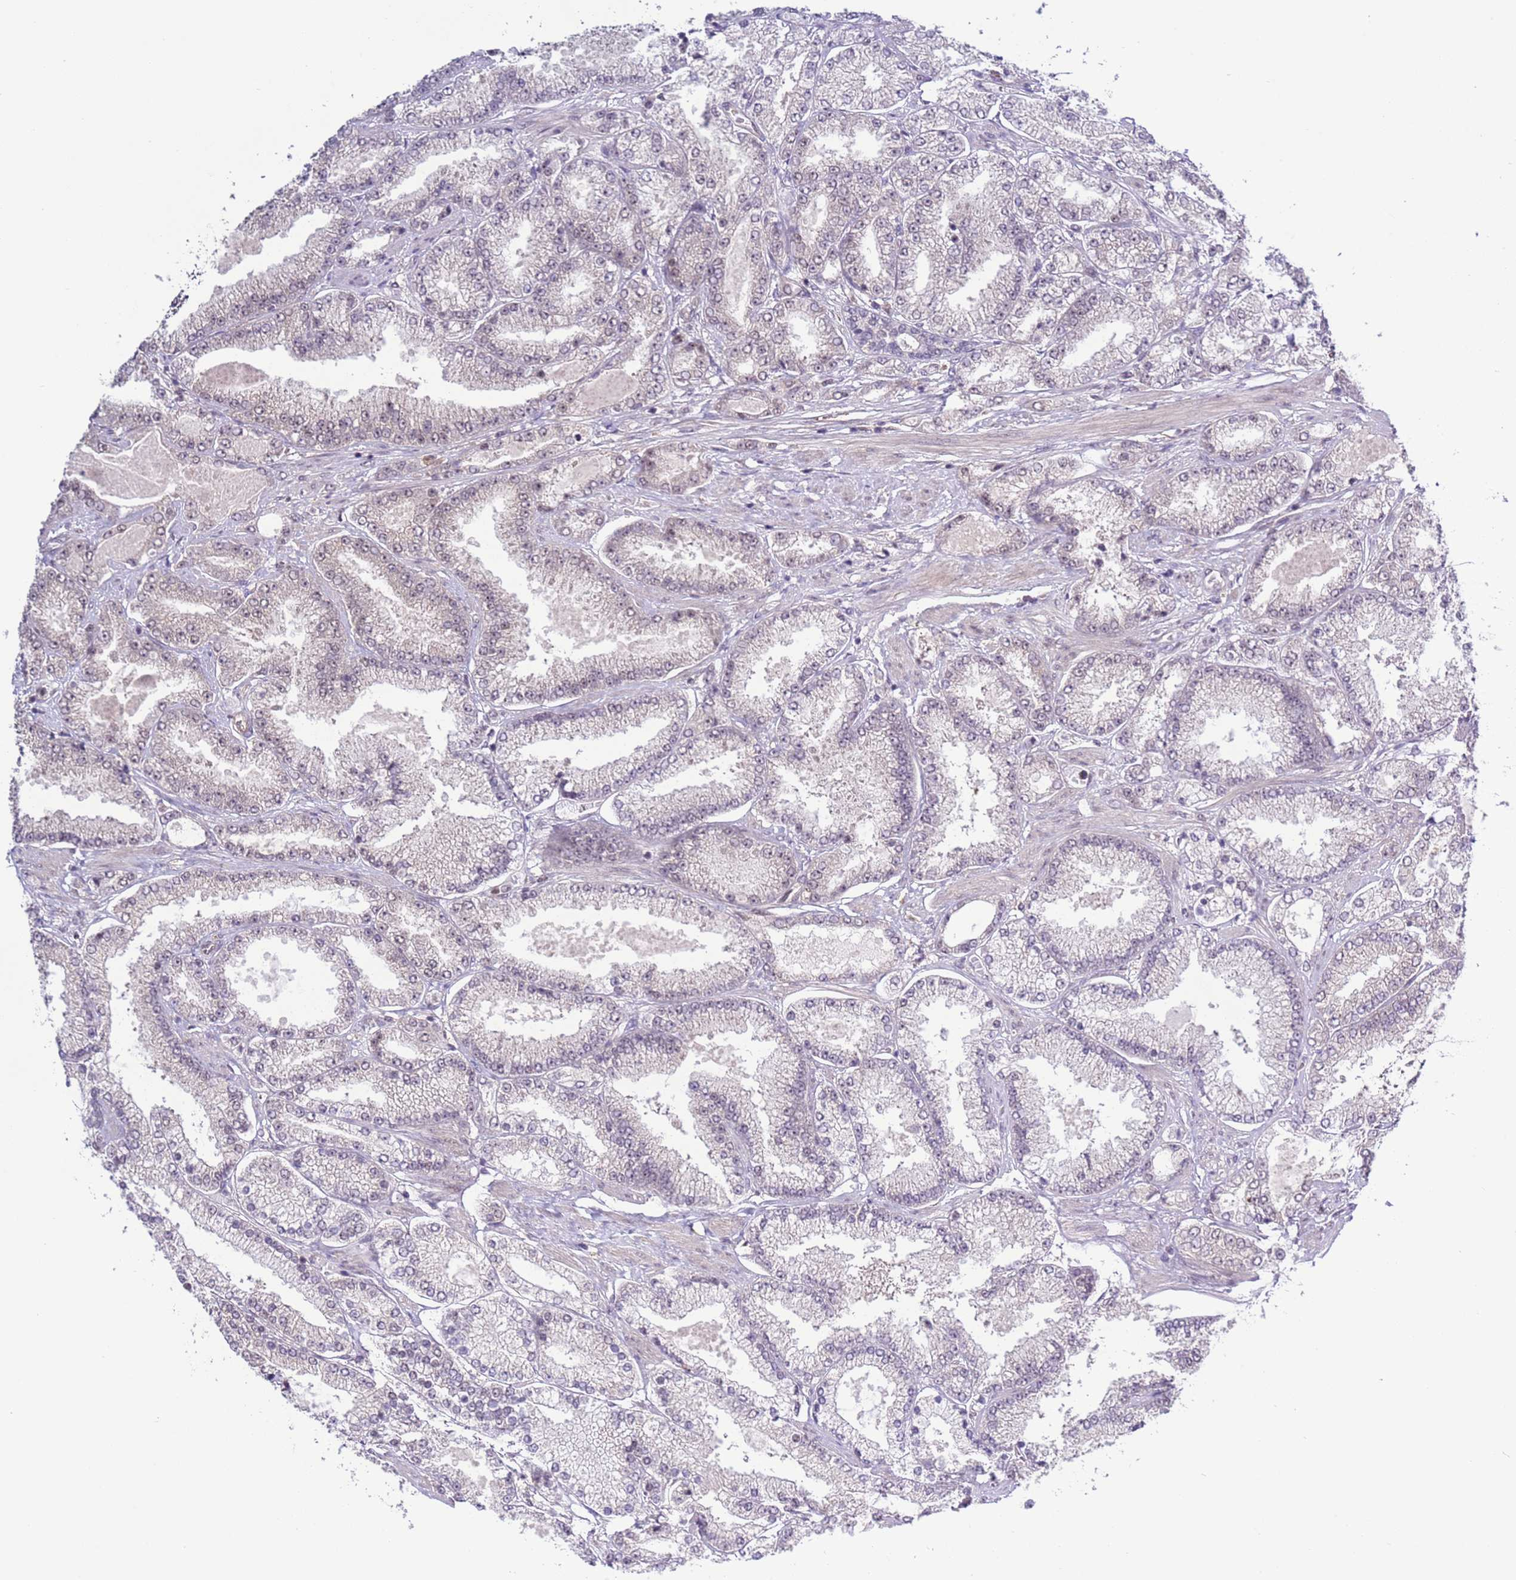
{"staining": {"intensity": "weak", "quantity": "<25%", "location": "nuclear"}, "tissue": "prostate cancer", "cell_type": "Tumor cells", "image_type": "cancer", "snomed": [{"axis": "morphology", "description": "Adenocarcinoma, High grade"}, {"axis": "topography", "description": "Prostate"}], "caption": "Prostate cancer stained for a protein using immunohistochemistry reveals no positivity tumor cells.", "gene": "PRPF6", "patient": {"sex": "male", "age": 68}}